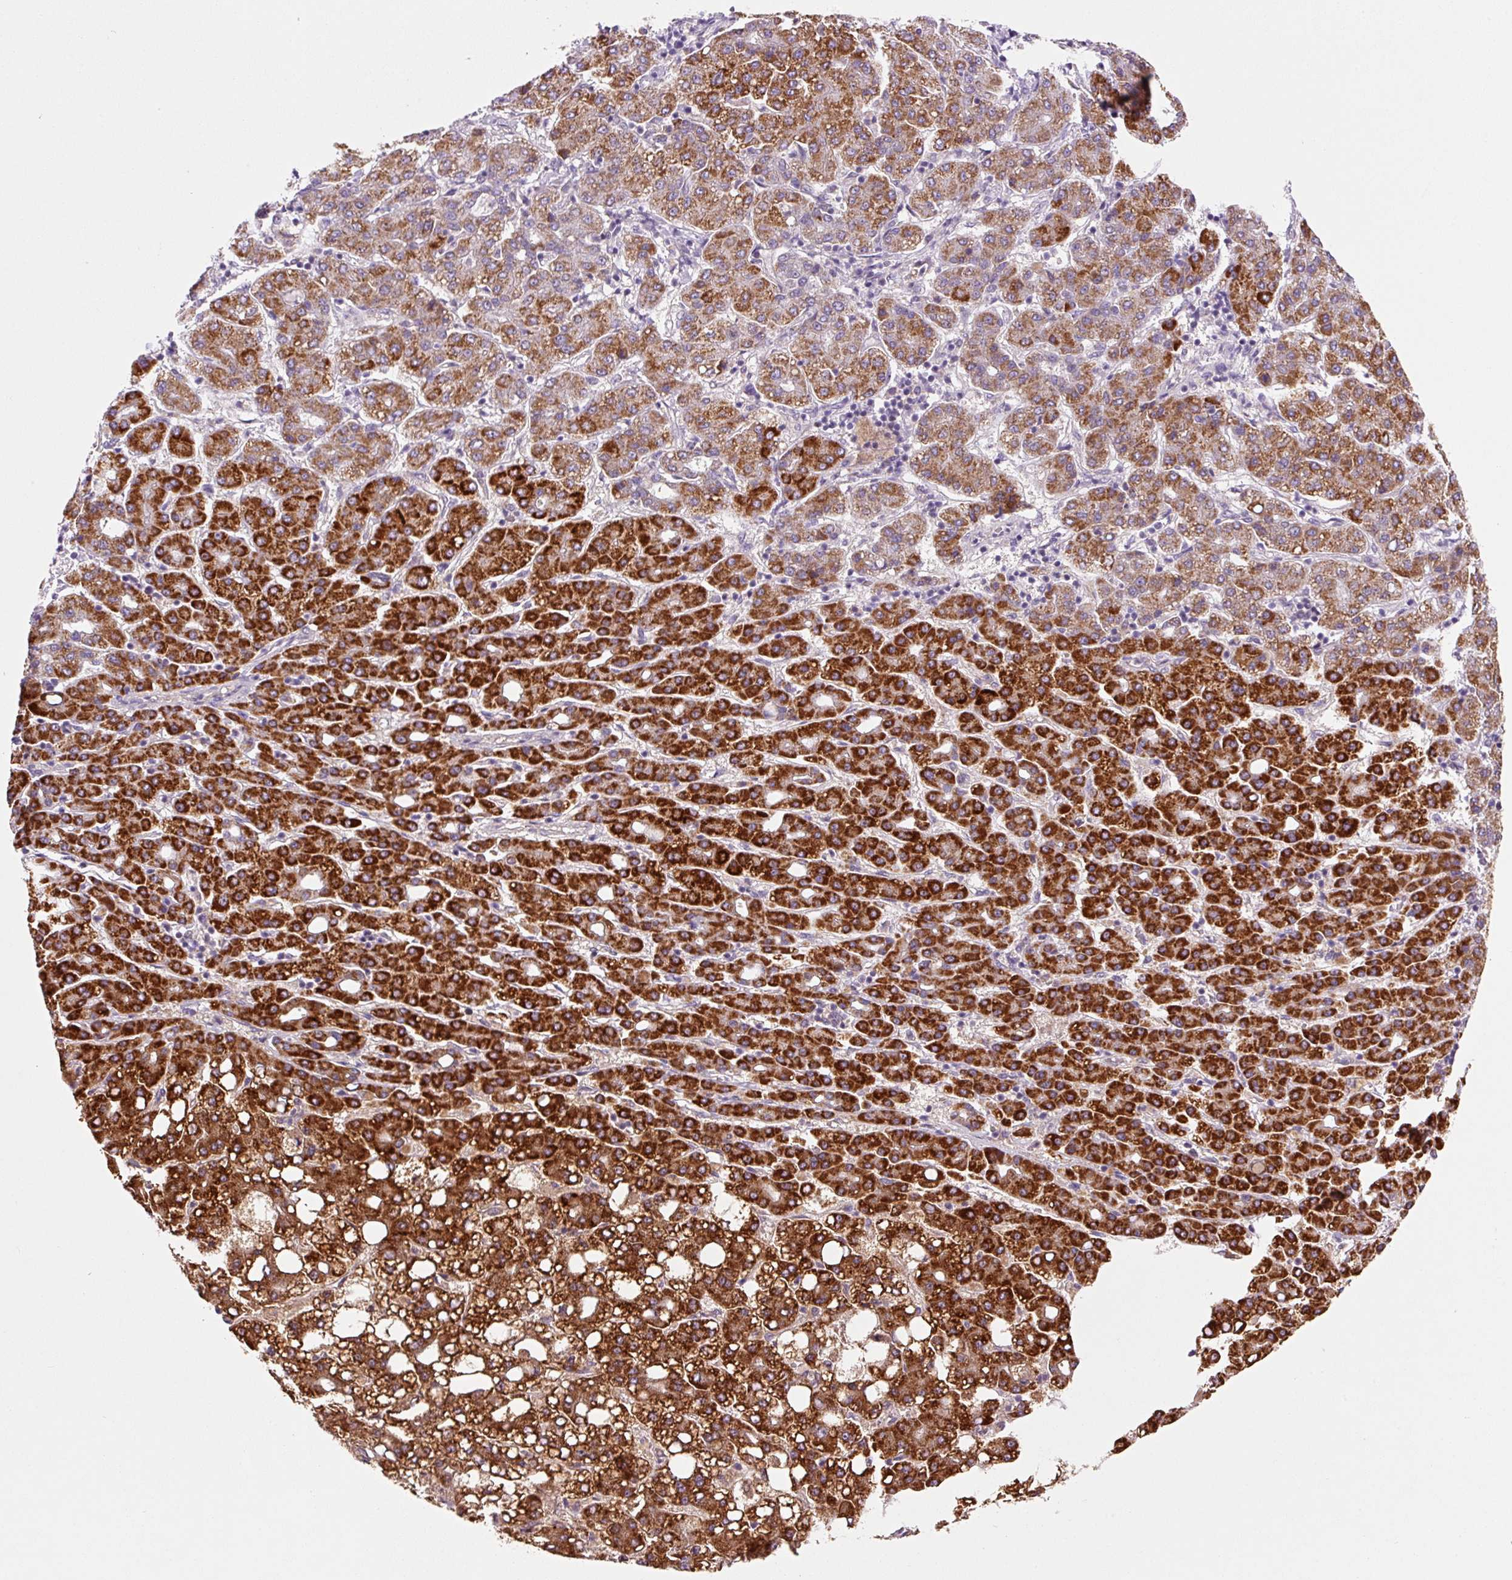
{"staining": {"intensity": "strong", "quantity": ">75%", "location": "cytoplasmic/membranous"}, "tissue": "liver cancer", "cell_type": "Tumor cells", "image_type": "cancer", "snomed": [{"axis": "morphology", "description": "Carcinoma, Hepatocellular, NOS"}, {"axis": "topography", "description": "Liver"}], "caption": "Tumor cells reveal high levels of strong cytoplasmic/membranous staining in approximately >75% of cells in liver cancer. (Stains: DAB (3,3'-diaminobenzidine) in brown, nuclei in blue, Microscopy: brightfield microscopy at high magnification).", "gene": "PCK2", "patient": {"sex": "male", "age": 65}}